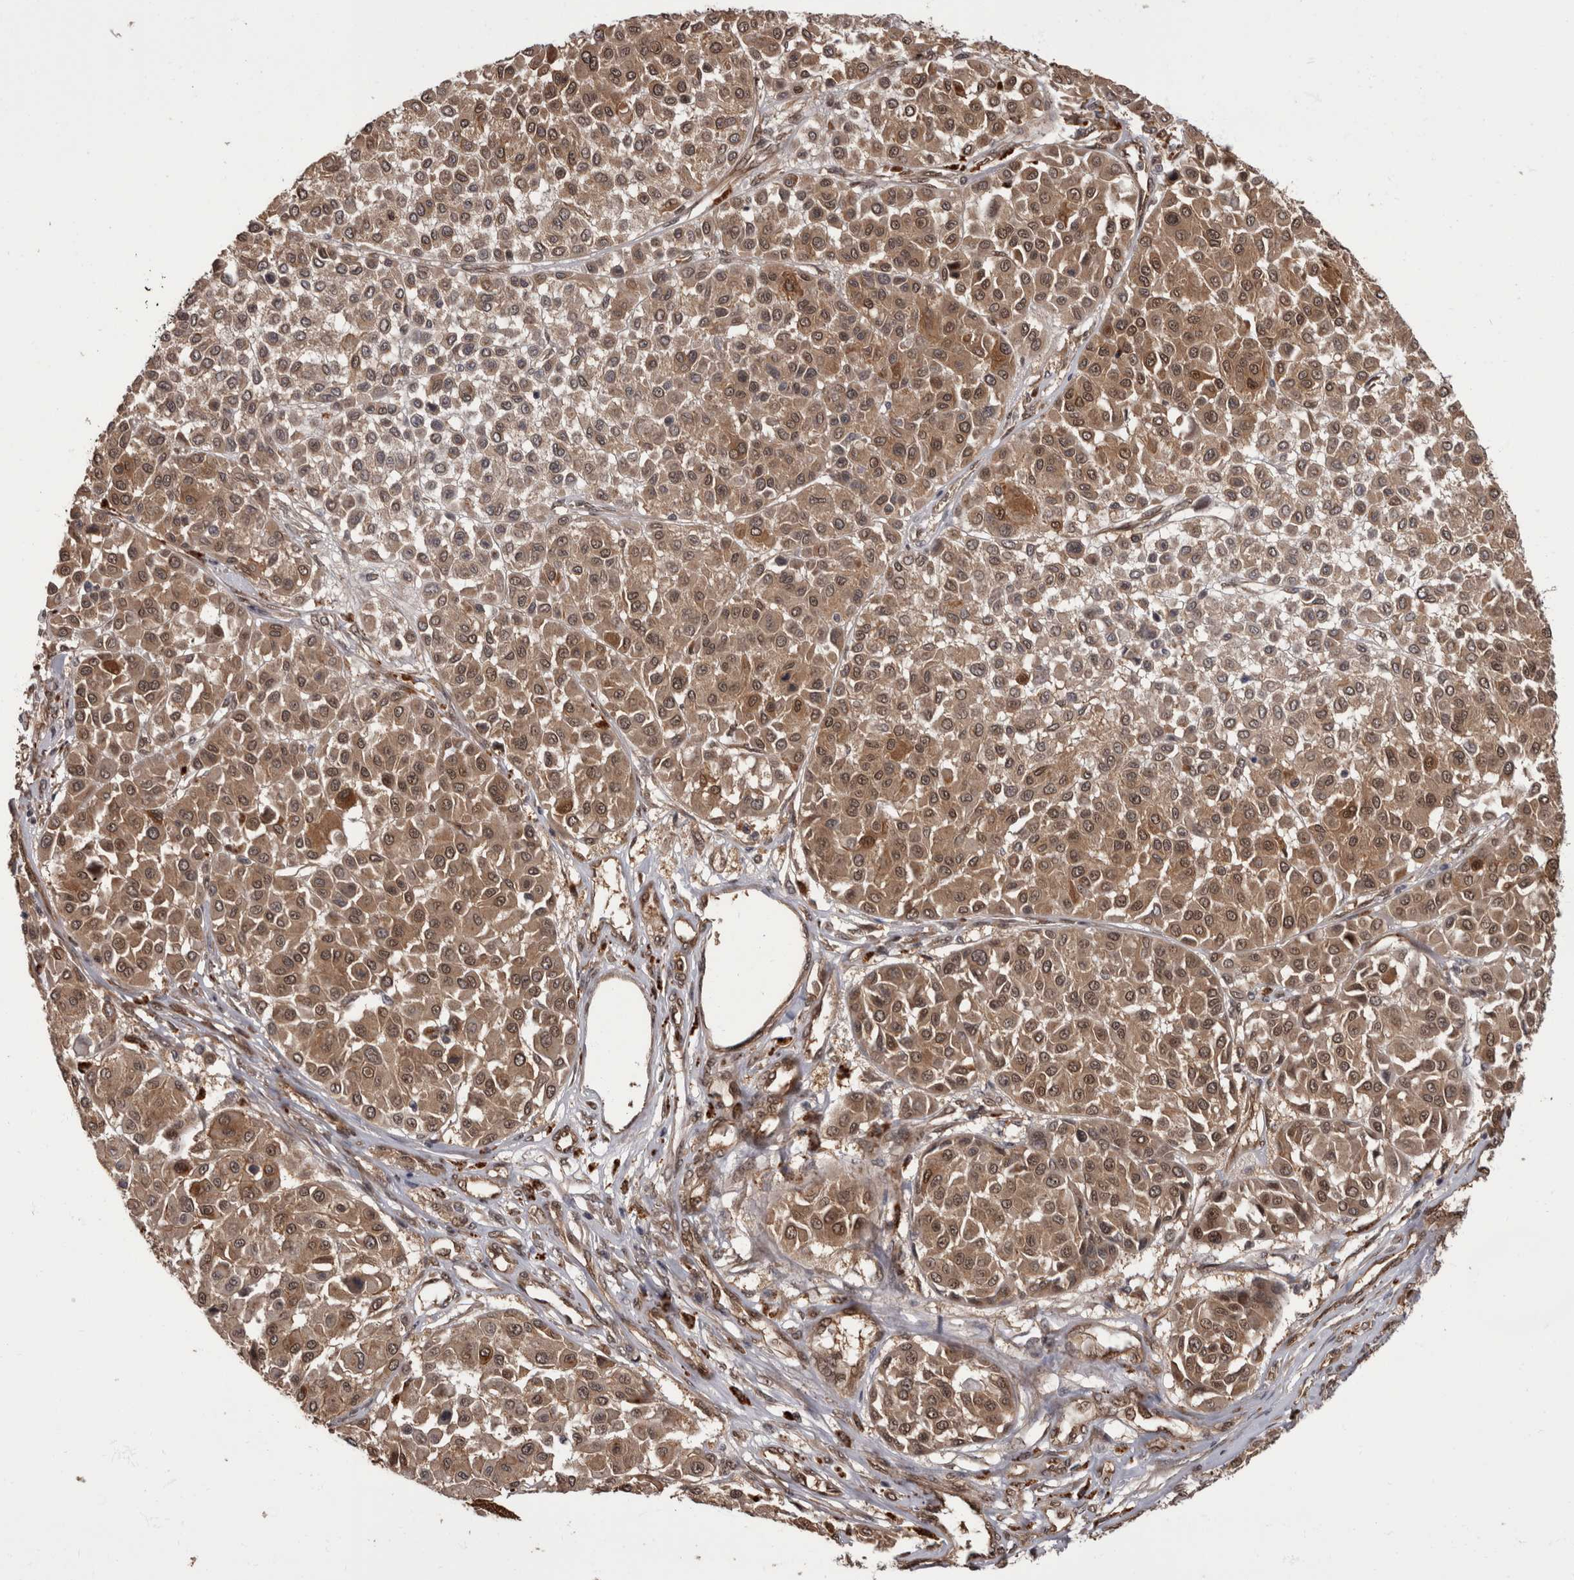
{"staining": {"intensity": "moderate", "quantity": ">75%", "location": "cytoplasmic/membranous,nuclear"}, "tissue": "melanoma", "cell_type": "Tumor cells", "image_type": "cancer", "snomed": [{"axis": "morphology", "description": "Malignant melanoma, Metastatic site"}, {"axis": "topography", "description": "Soft tissue"}], "caption": "Tumor cells reveal moderate cytoplasmic/membranous and nuclear positivity in approximately >75% of cells in malignant melanoma (metastatic site). (DAB (3,3'-diaminobenzidine) = brown stain, brightfield microscopy at high magnification).", "gene": "AKT3", "patient": {"sex": "male", "age": 41}}